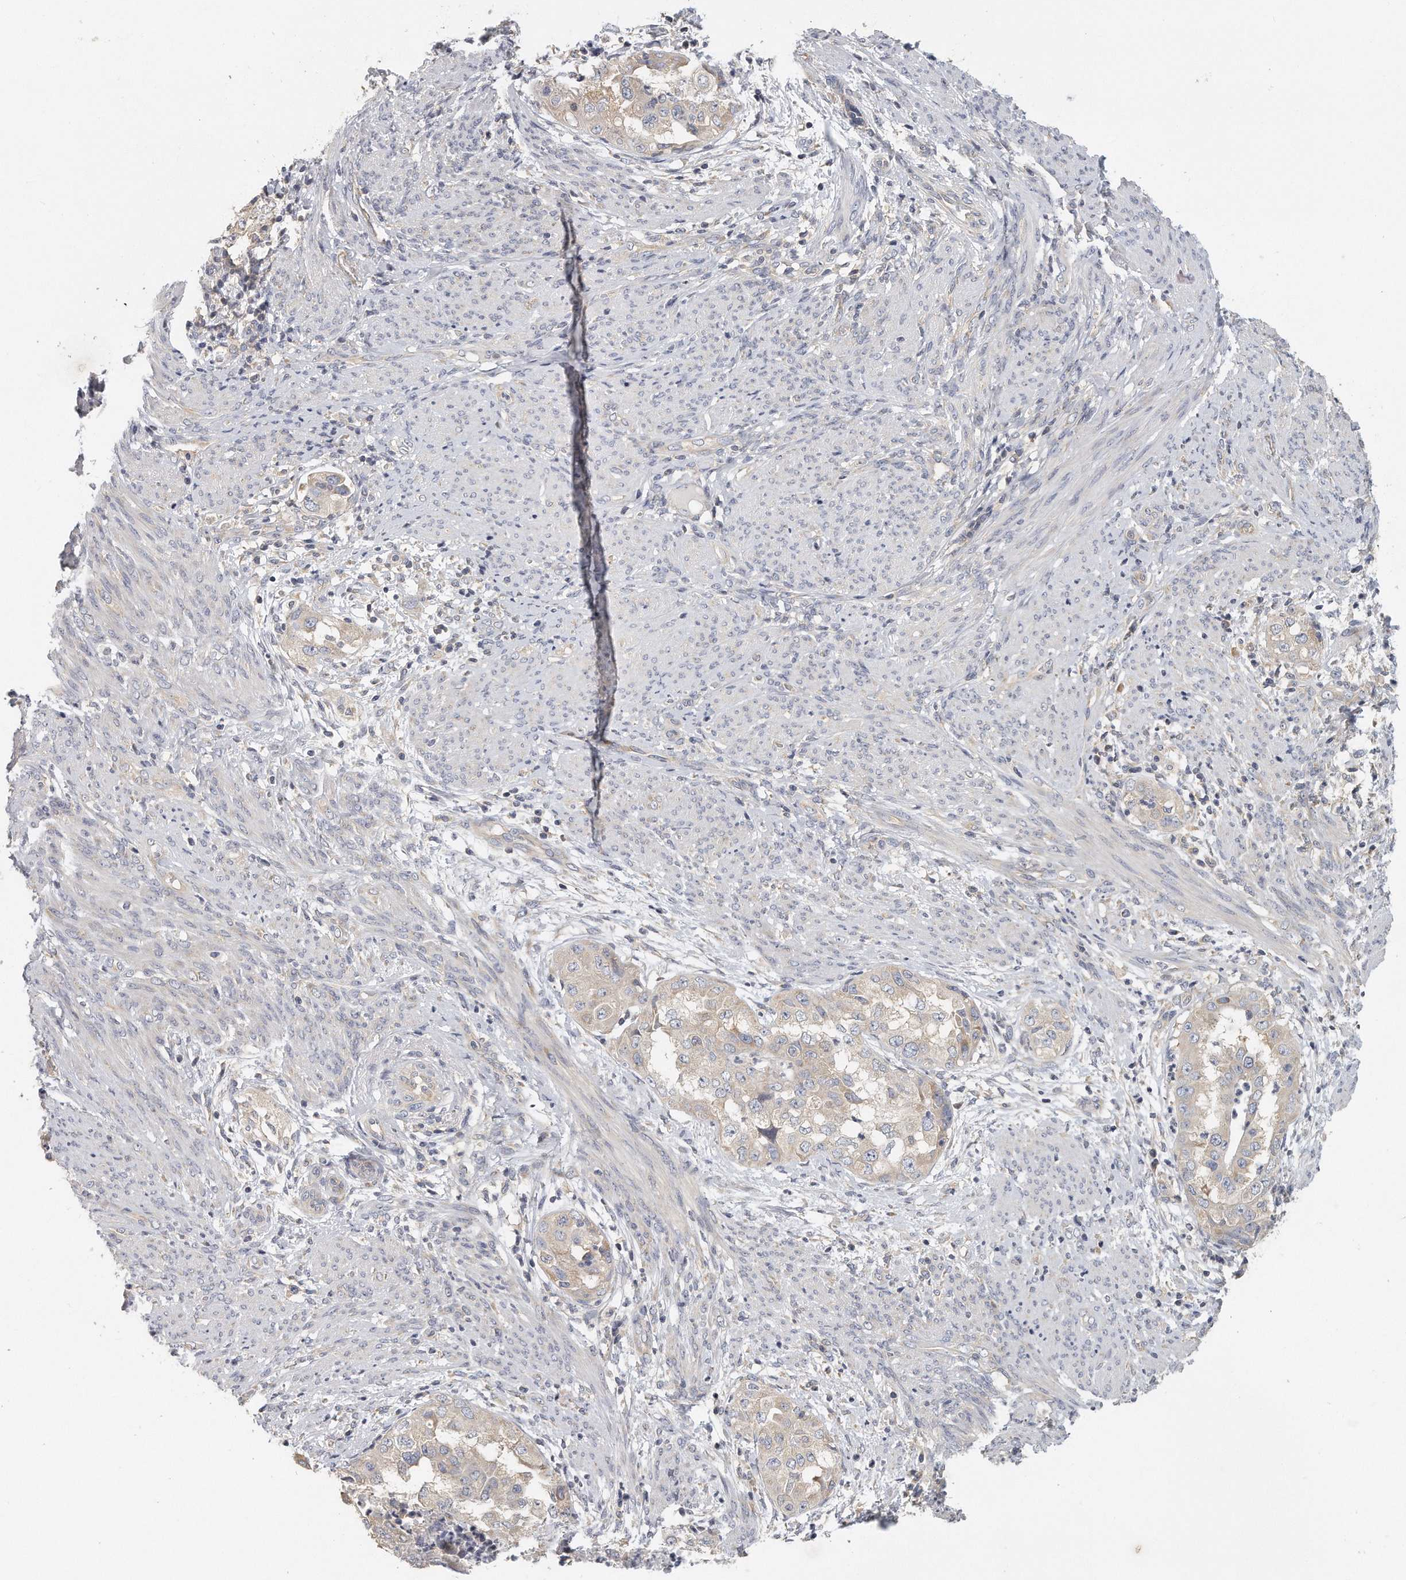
{"staining": {"intensity": "weak", "quantity": "<25%", "location": "cytoplasmic/membranous"}, "tissue": "endometrial cancer", "cell_type": "Tumor cells", "image_type": "cancer", "snomed": [{"axis": "morphology", "description": "Adenocarcinoma, NOS"}, {"axis": "topography", "description": "Endometrium"}], "caption": "High magnification brightfield microscopy of endometrial cancer stained with DAB (3,3'-diaminobenzidine) (brown) and counterstained with hematoxylin (blue): tumor cells show no significant positivity.", "gene": "EIF3I", "patient": {"sex": "female", "age": 85}}